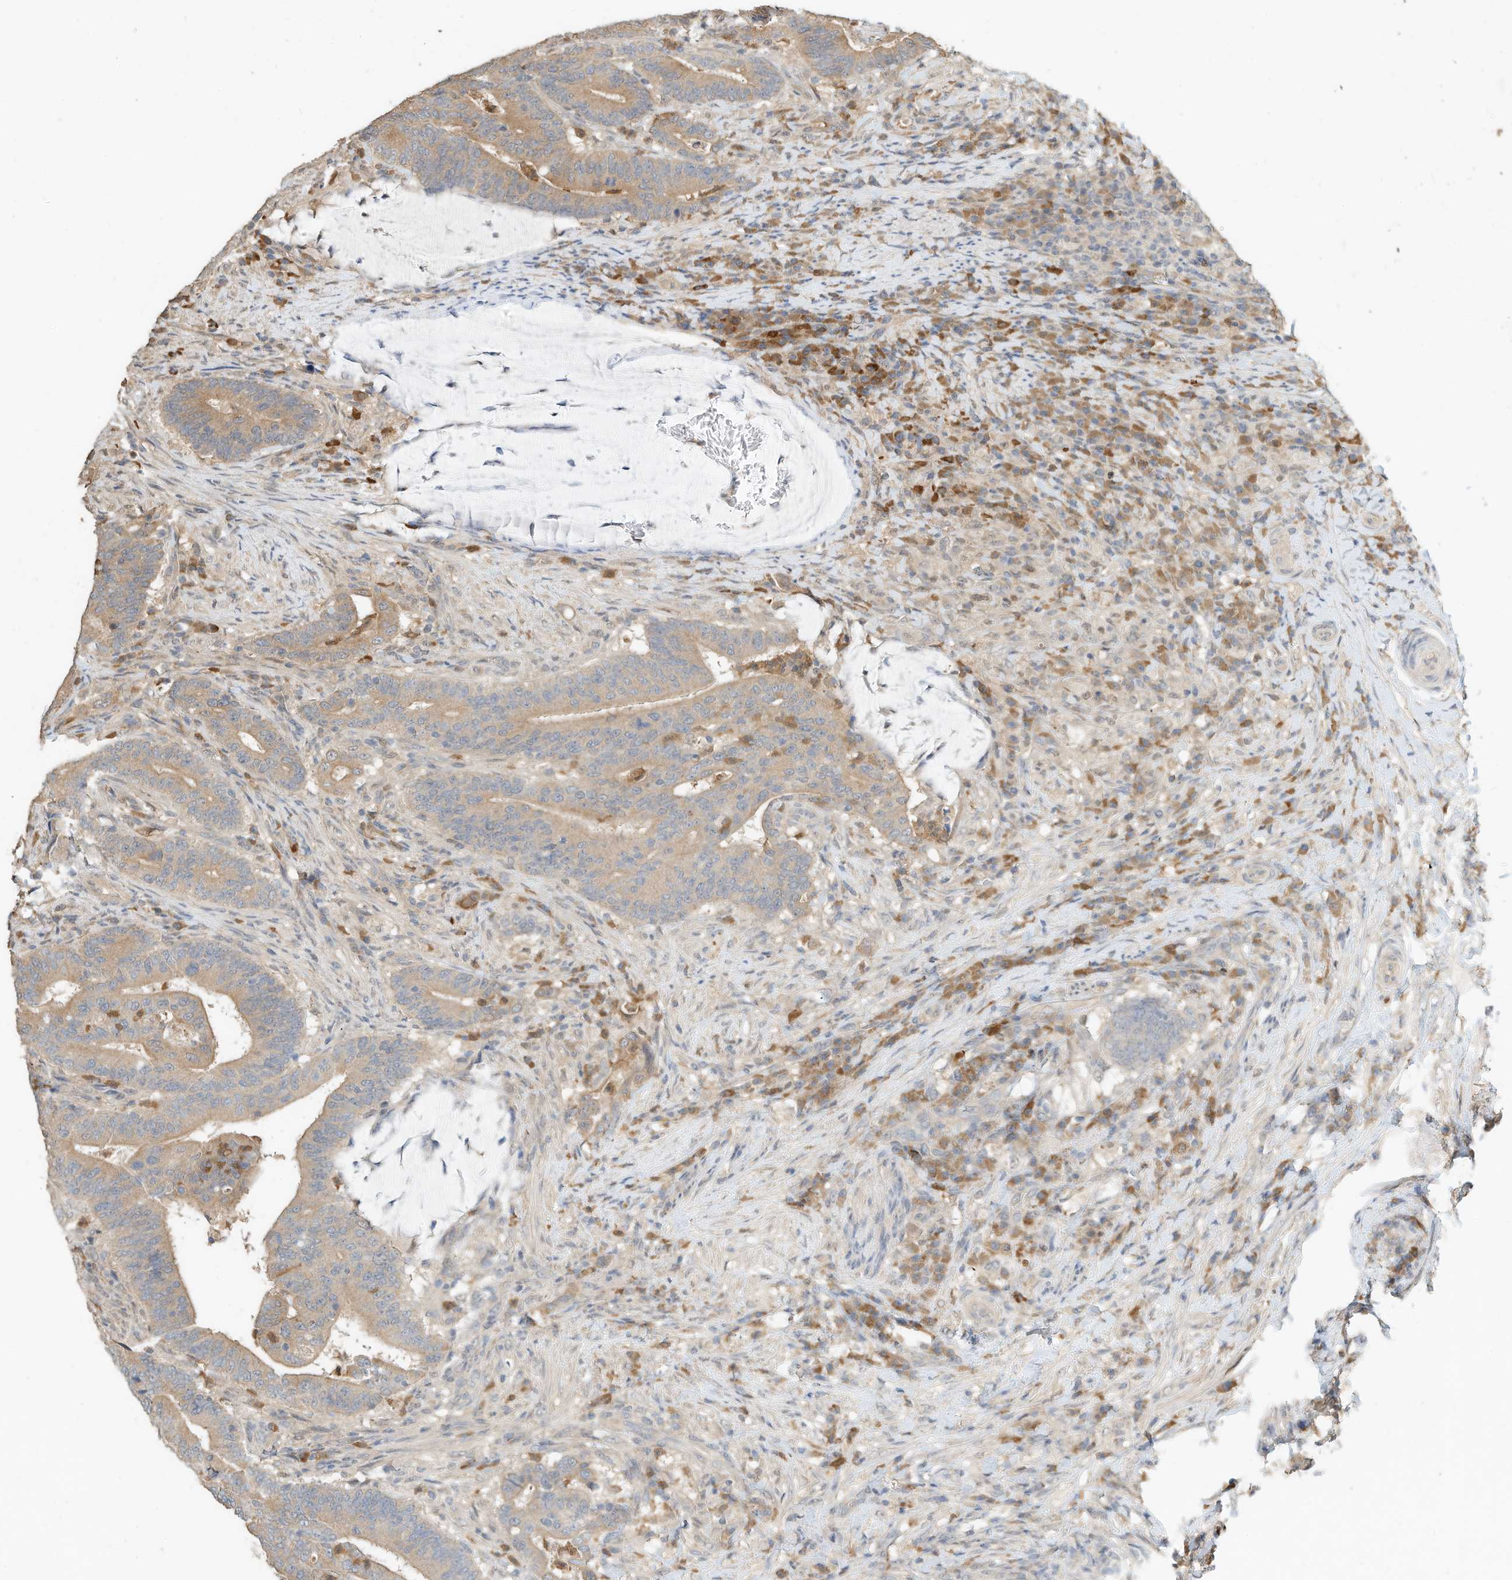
{"staining": {"intensity": "moderate", "quantity": ">75%", "location": "cytoplasmic/membranous"}, "tissue": "colorectal cancer", "cell_type": "Tumor cells", "image_type": "cancer", "snomed": [{"axis": "morphology", "description": "Adenocarcinoma, NOS"}, {"axis": "topography", "description": "Colon"}], "caption": "A micrograph of human colorectal cancer stained for a protein reveals moderate cytoplasmic/membranous brown staining in tumor cells.", "gene": "OFD1", "patient": {"sex": "female", "age": 66}}